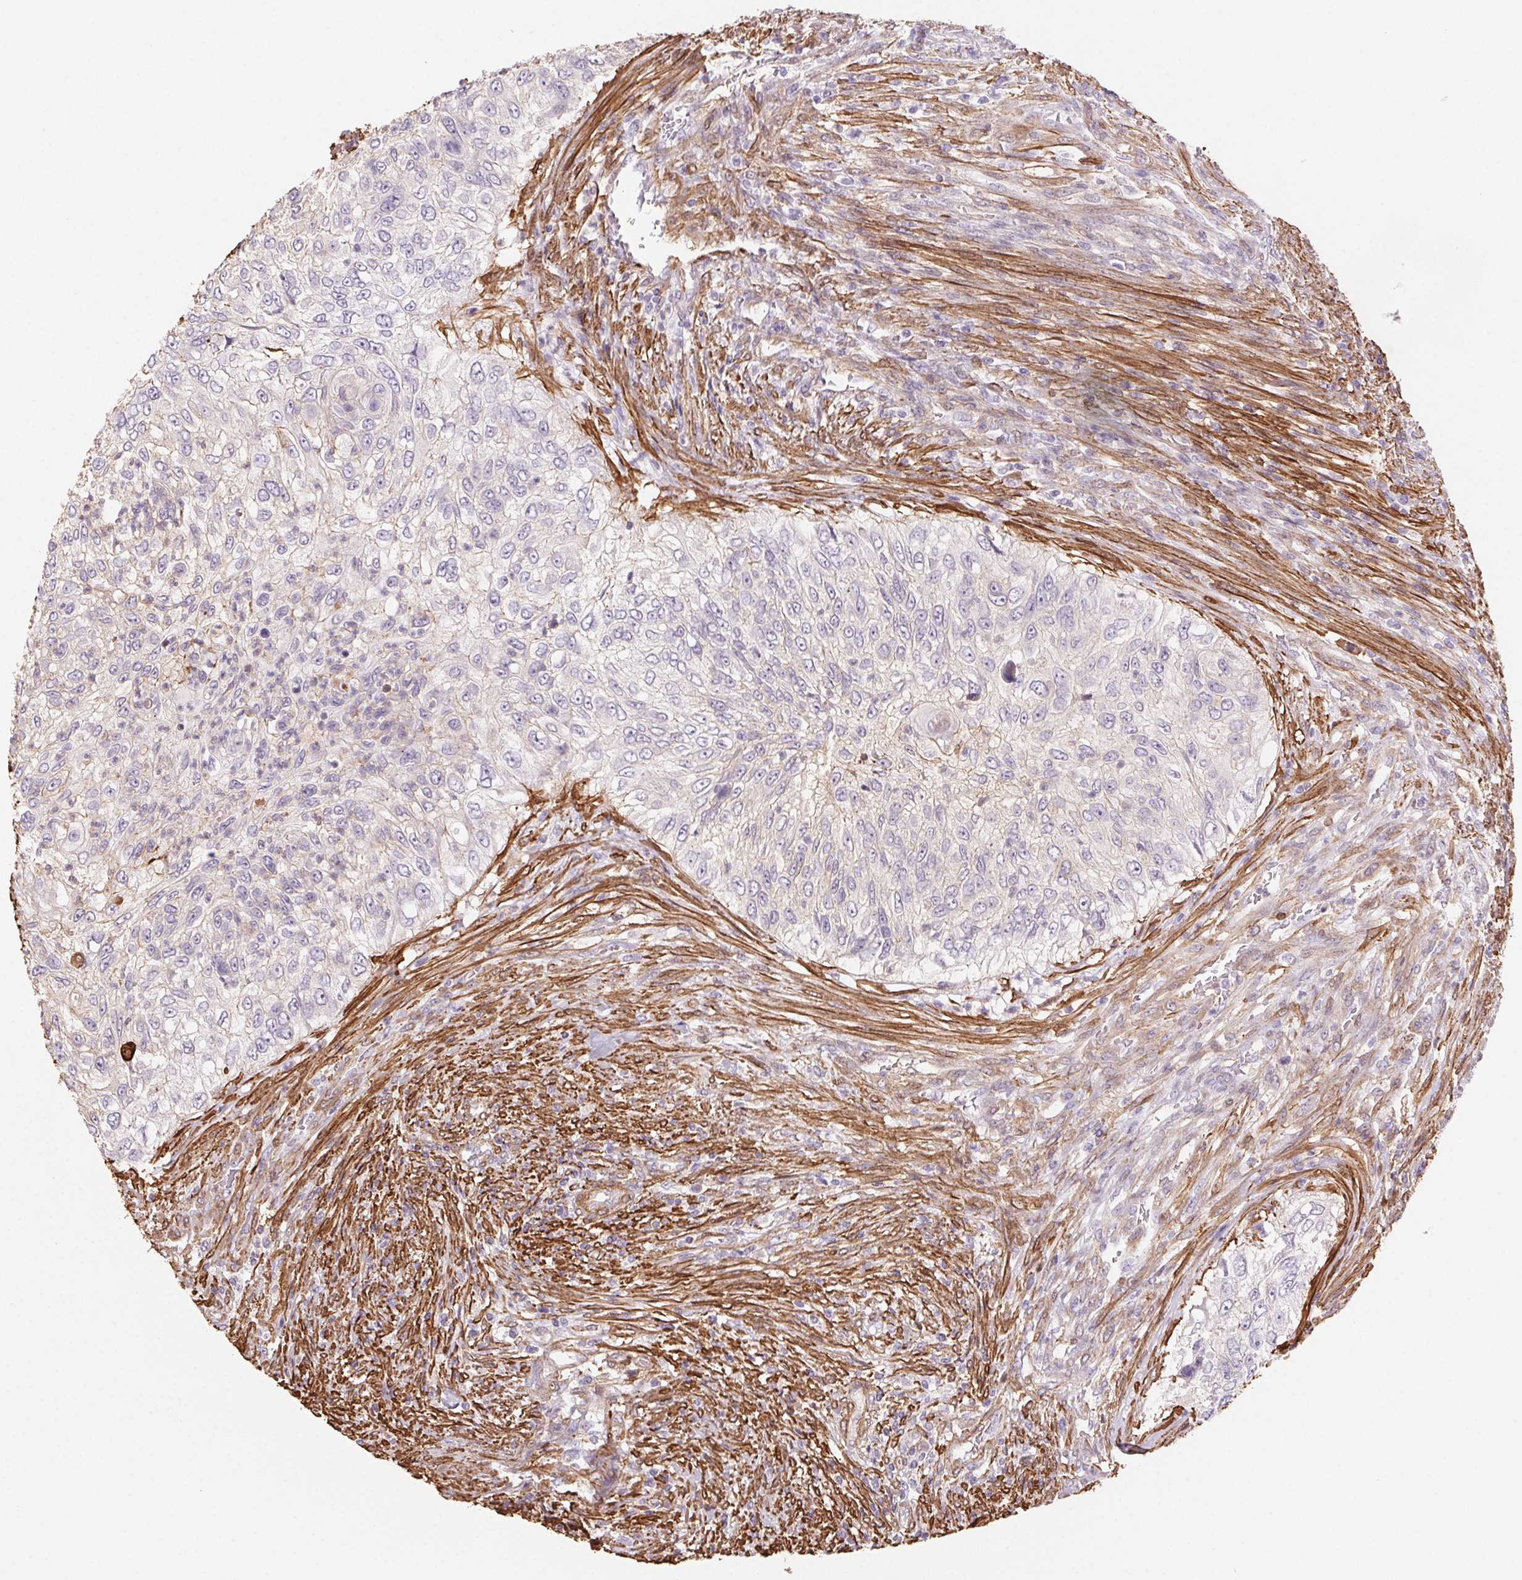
{"staining": {"intensity": "negative", "quantity": "none", "location": "none"}, "tissue": "urothelial cancer", "cell_type": "Tumor cells", "image_type": "cancer", "snomed": [{"axis": "morphology", "description": "Urothelial carcinoma, High grade"}, {"axis": "topography", "description": "Urinary bladder"}], "caption": "The micrograph shows no staining of tumor cells in urothelial cancer.", "gene": "GPX8", "patient": {"sex": "female", "age": 60}}